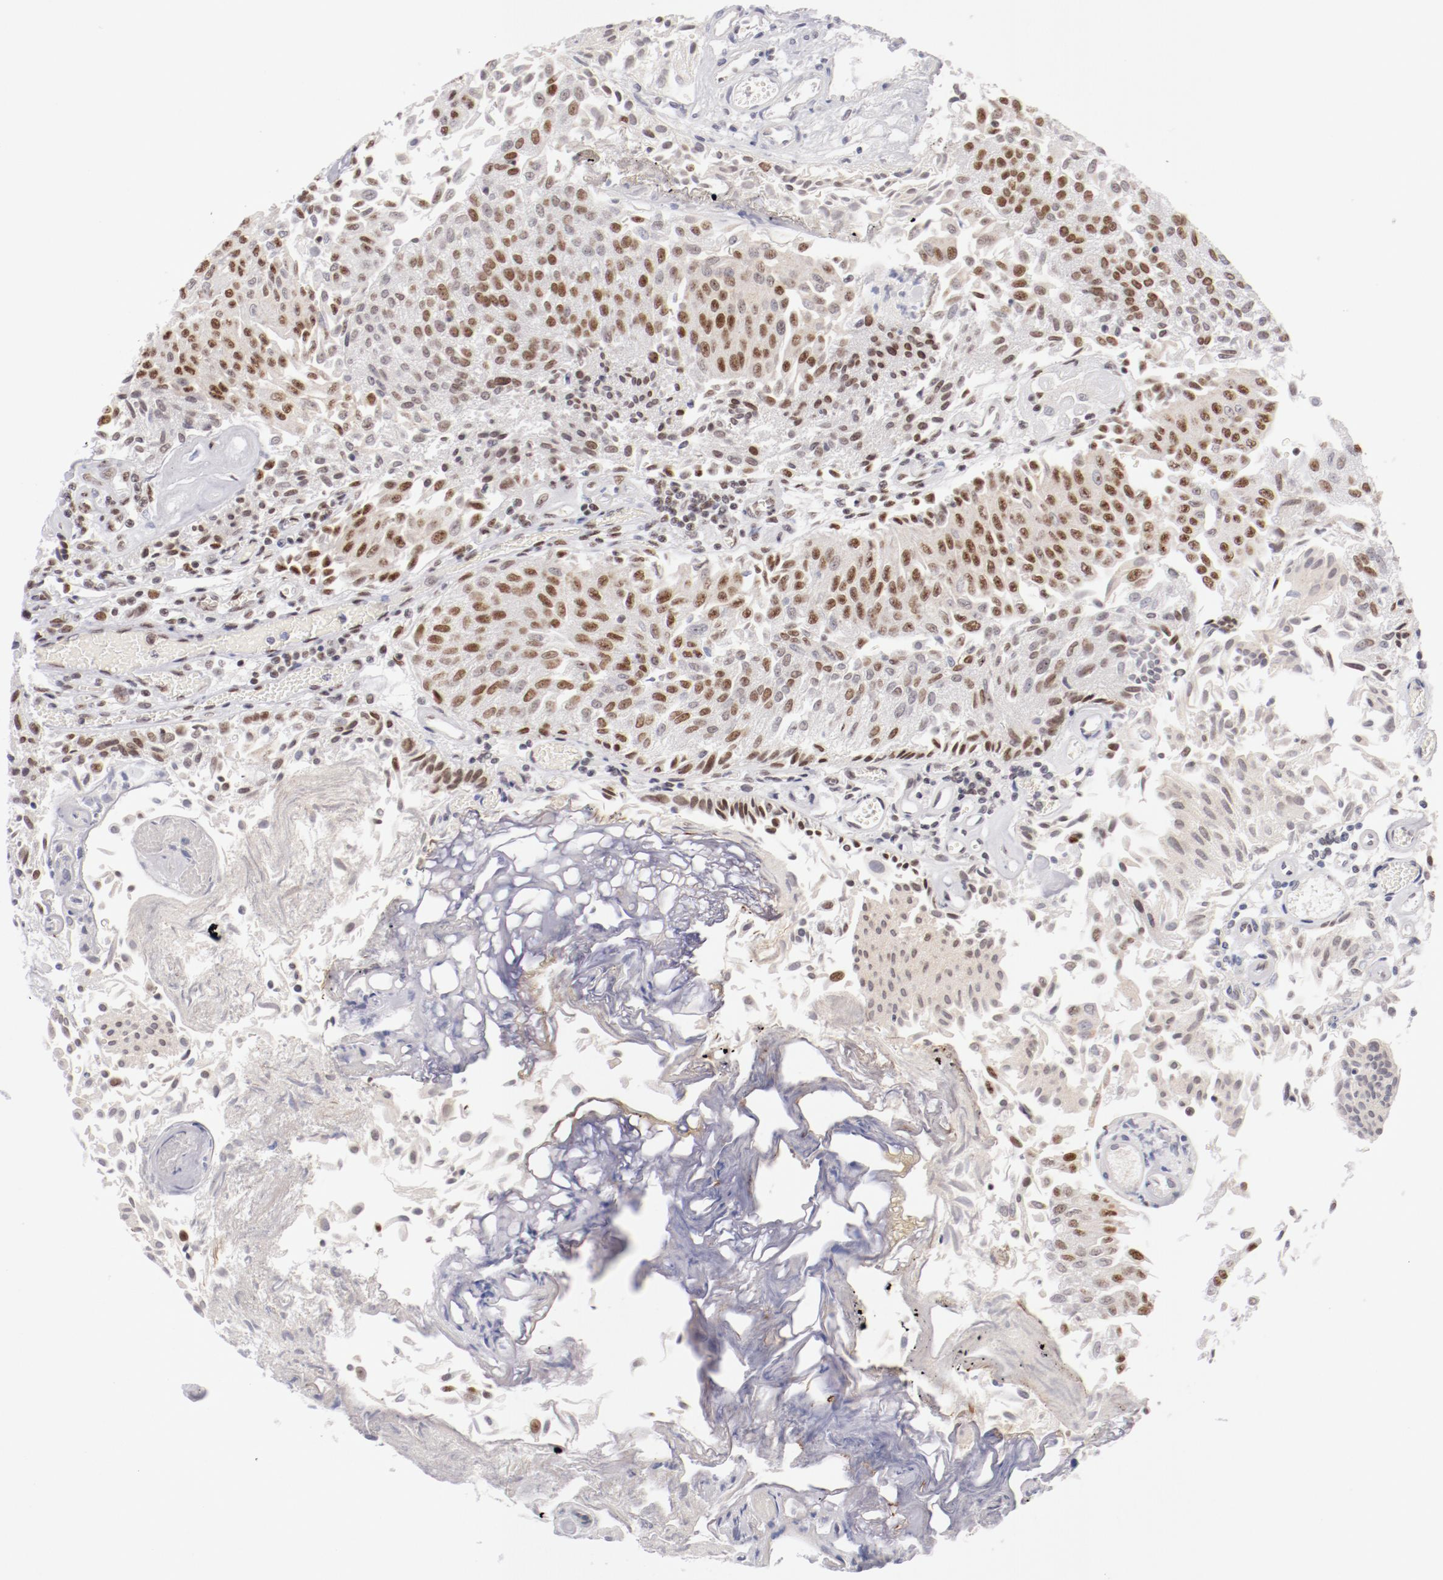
{"staining": {"intensity": "moderate", "quantity": "25%-75%", "location": "nuclear"}, "tissue": "urothelial cancer", "cell_type": "Tumor cells", "image_type": "cancer", "snomed": [{"axis": "morphology", "description": "Urothelial carcinoma, Low grade"}, {"axis": "topography", "description": "Urinary bladder"}], "caption": "DAB (3,3'-diaminobenzidine) immunohistochemical staining of urothelial carcinoma (low-grade) shows moderate nuclear protein expression in about 25%-75% of tumor cells. The staining was performed using DAB (3,3'-diaminobenzidine) to visualize the protein expression in brown, while the nuclei were stained in blue with hematoxylin (Magnification: 20x).", "gene": "TFAP4", "patient": {"sex": "male", "age": 86}}